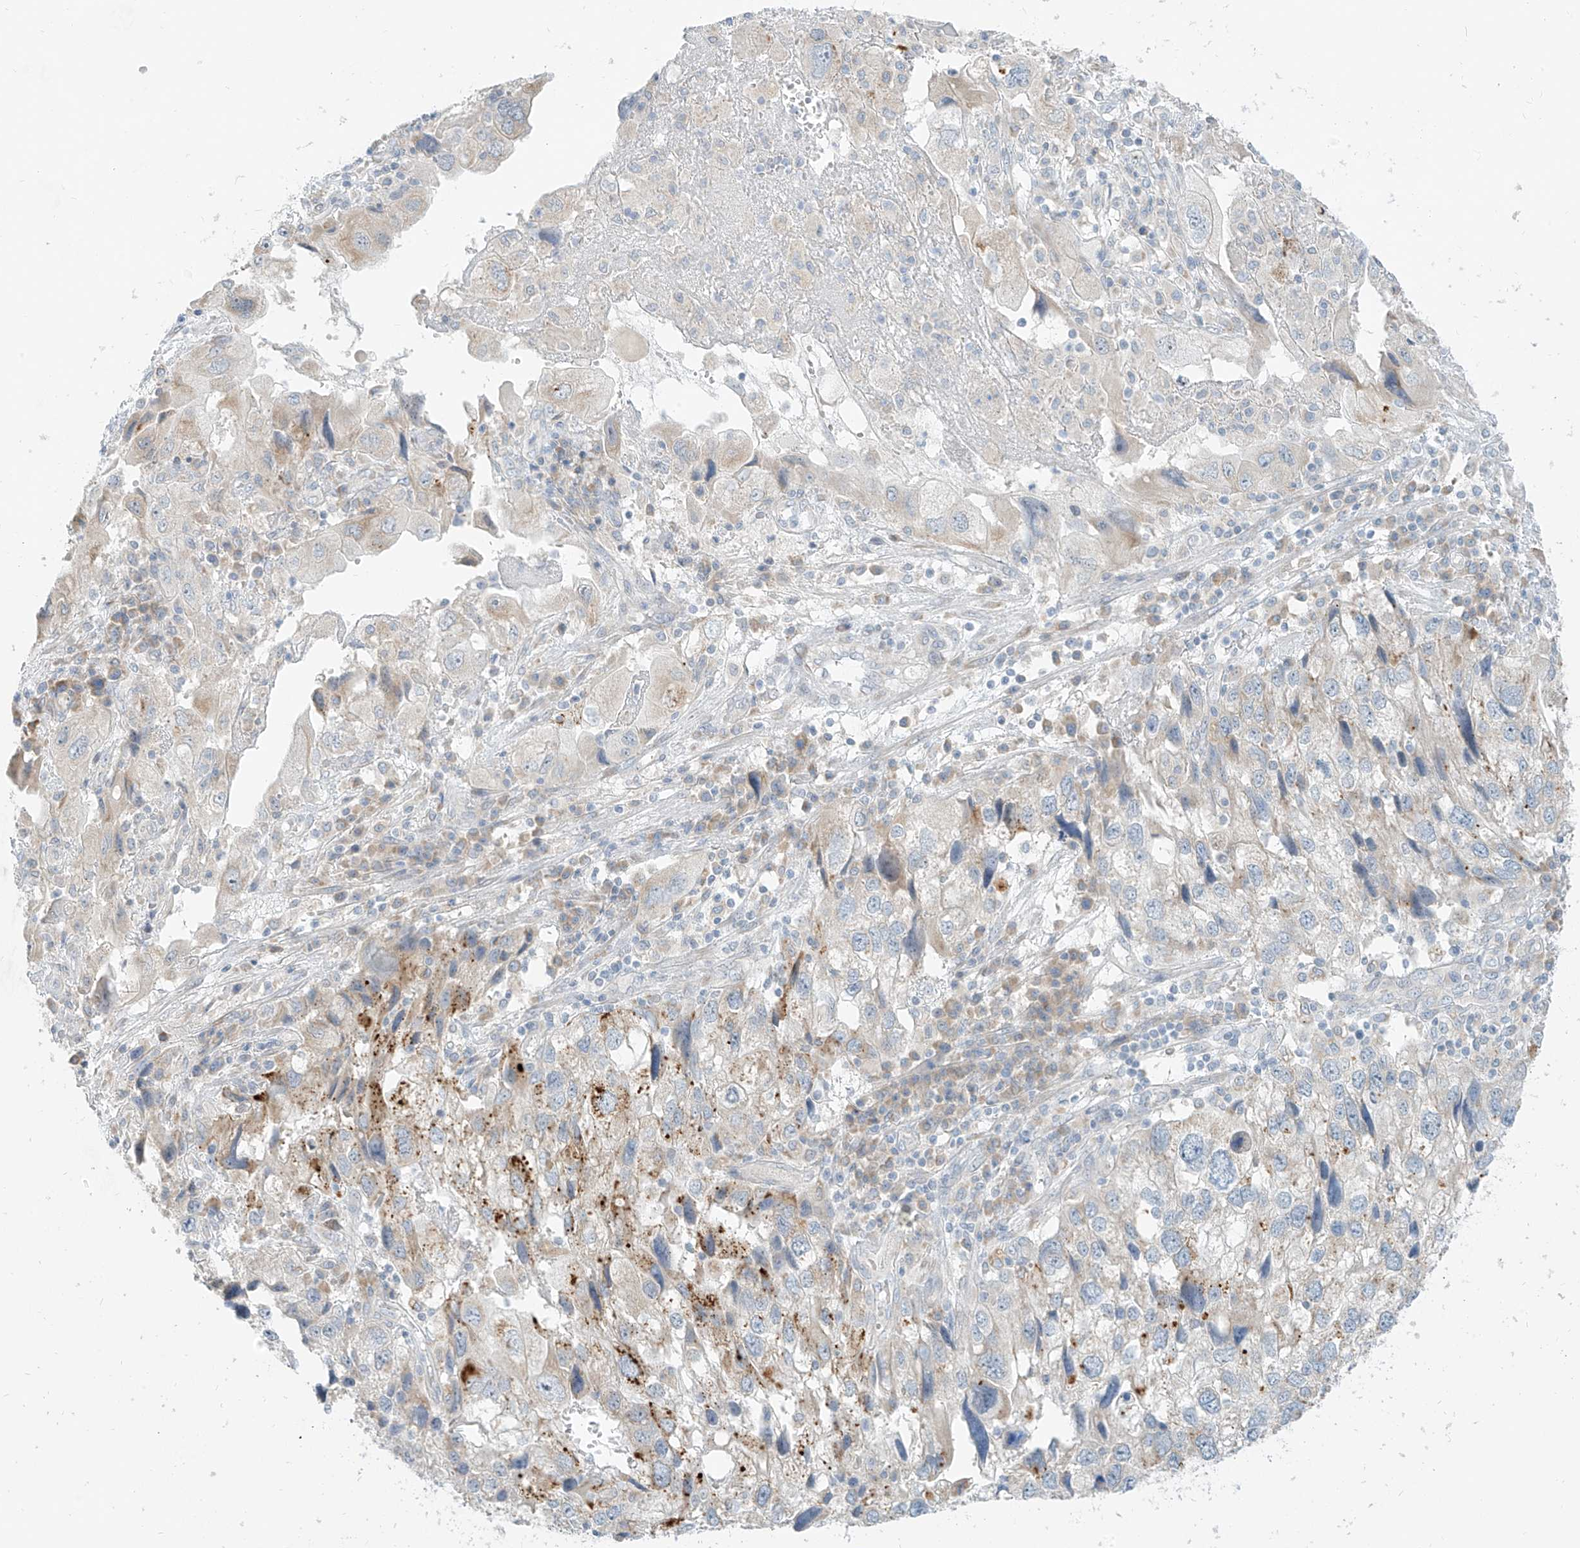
{"staining": {"intensity": "moderate", "quantity": "<25%", "location": "cytoplasmic/membranous"}, "tissue": "endometrial cancer", "cell_type": "Tumor cells", "image_type": "cancer", "snomed": [{"axis": "morphology", "description": "Adenocarcinoma, NOS"}, {"axis": "topography", "description": "Endometrium"}], "caption": "Immunohistochemistry staining of endometrial cancer (adenocarcinoma), which demonstrates low levels of moderate cytoplasmic/membranous positivity in approximately <25% of tumor cells indicating moderate cytoplasmic/membranous protein positivity. The staining was performed using DAB (3,3'-diaminobenzidine) (brown) for protein detection and nuclei were counterstained in hematoxylin (blue).", "gene": "C2orf42", "patient": {"sex": "female", "age": 49}}